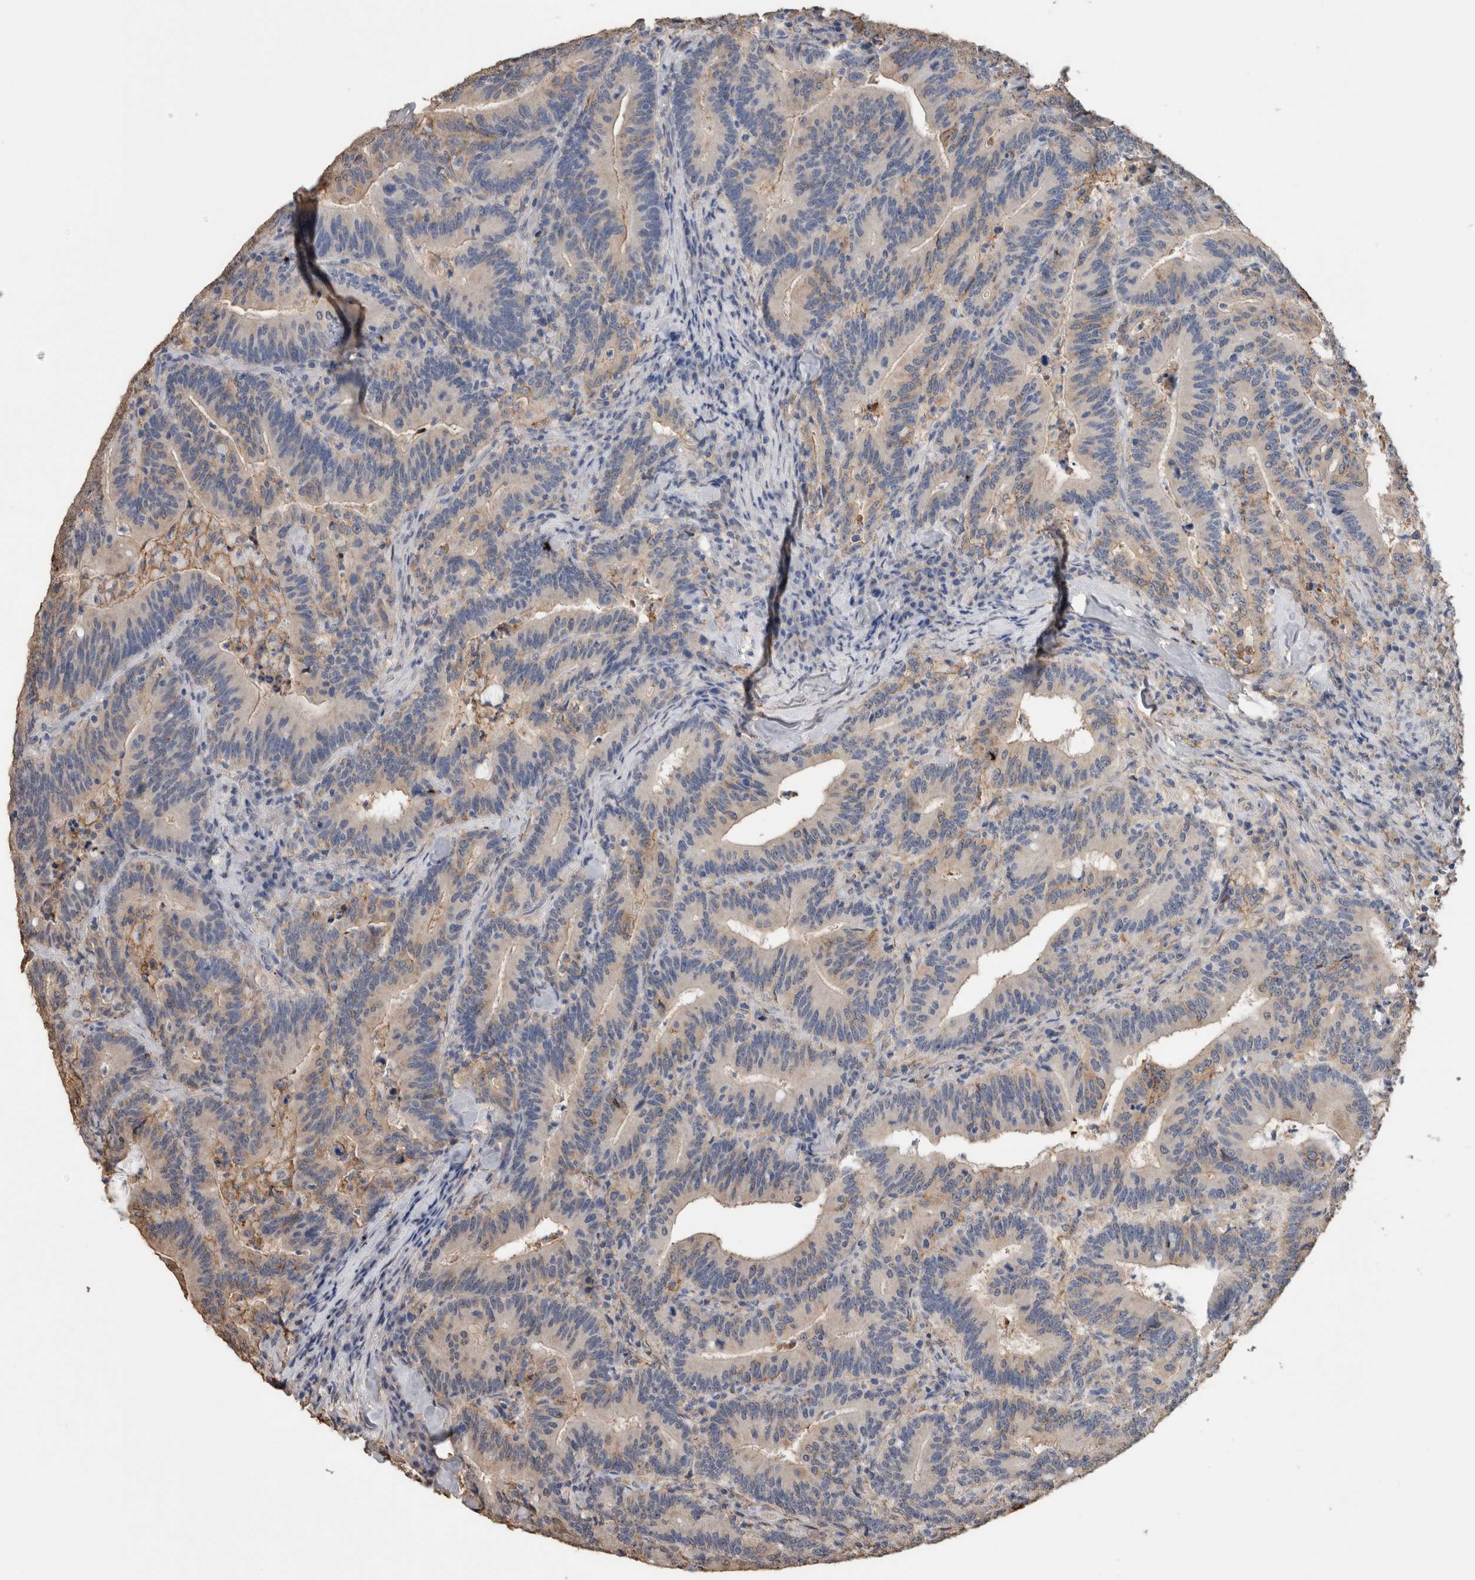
{"staining": {"intensity": "negative", "quantity": "none", "location": "none"}, "tissue": "colorectal cancer", "cell_type": "Tumor cells", "image_type": "cancer", "snomed": [{"axis": "morphology", "description": "Adenocarcinoma, NOS"}, {"axis": "topography", "description": "Colon"}], "caption": "Immunohistochemistry of colorectal cancer (adenocarcinoma) shows no positivity in tumor cells.", "gene": "S100A10", "patient": {"sex": "female", "age": 66}}